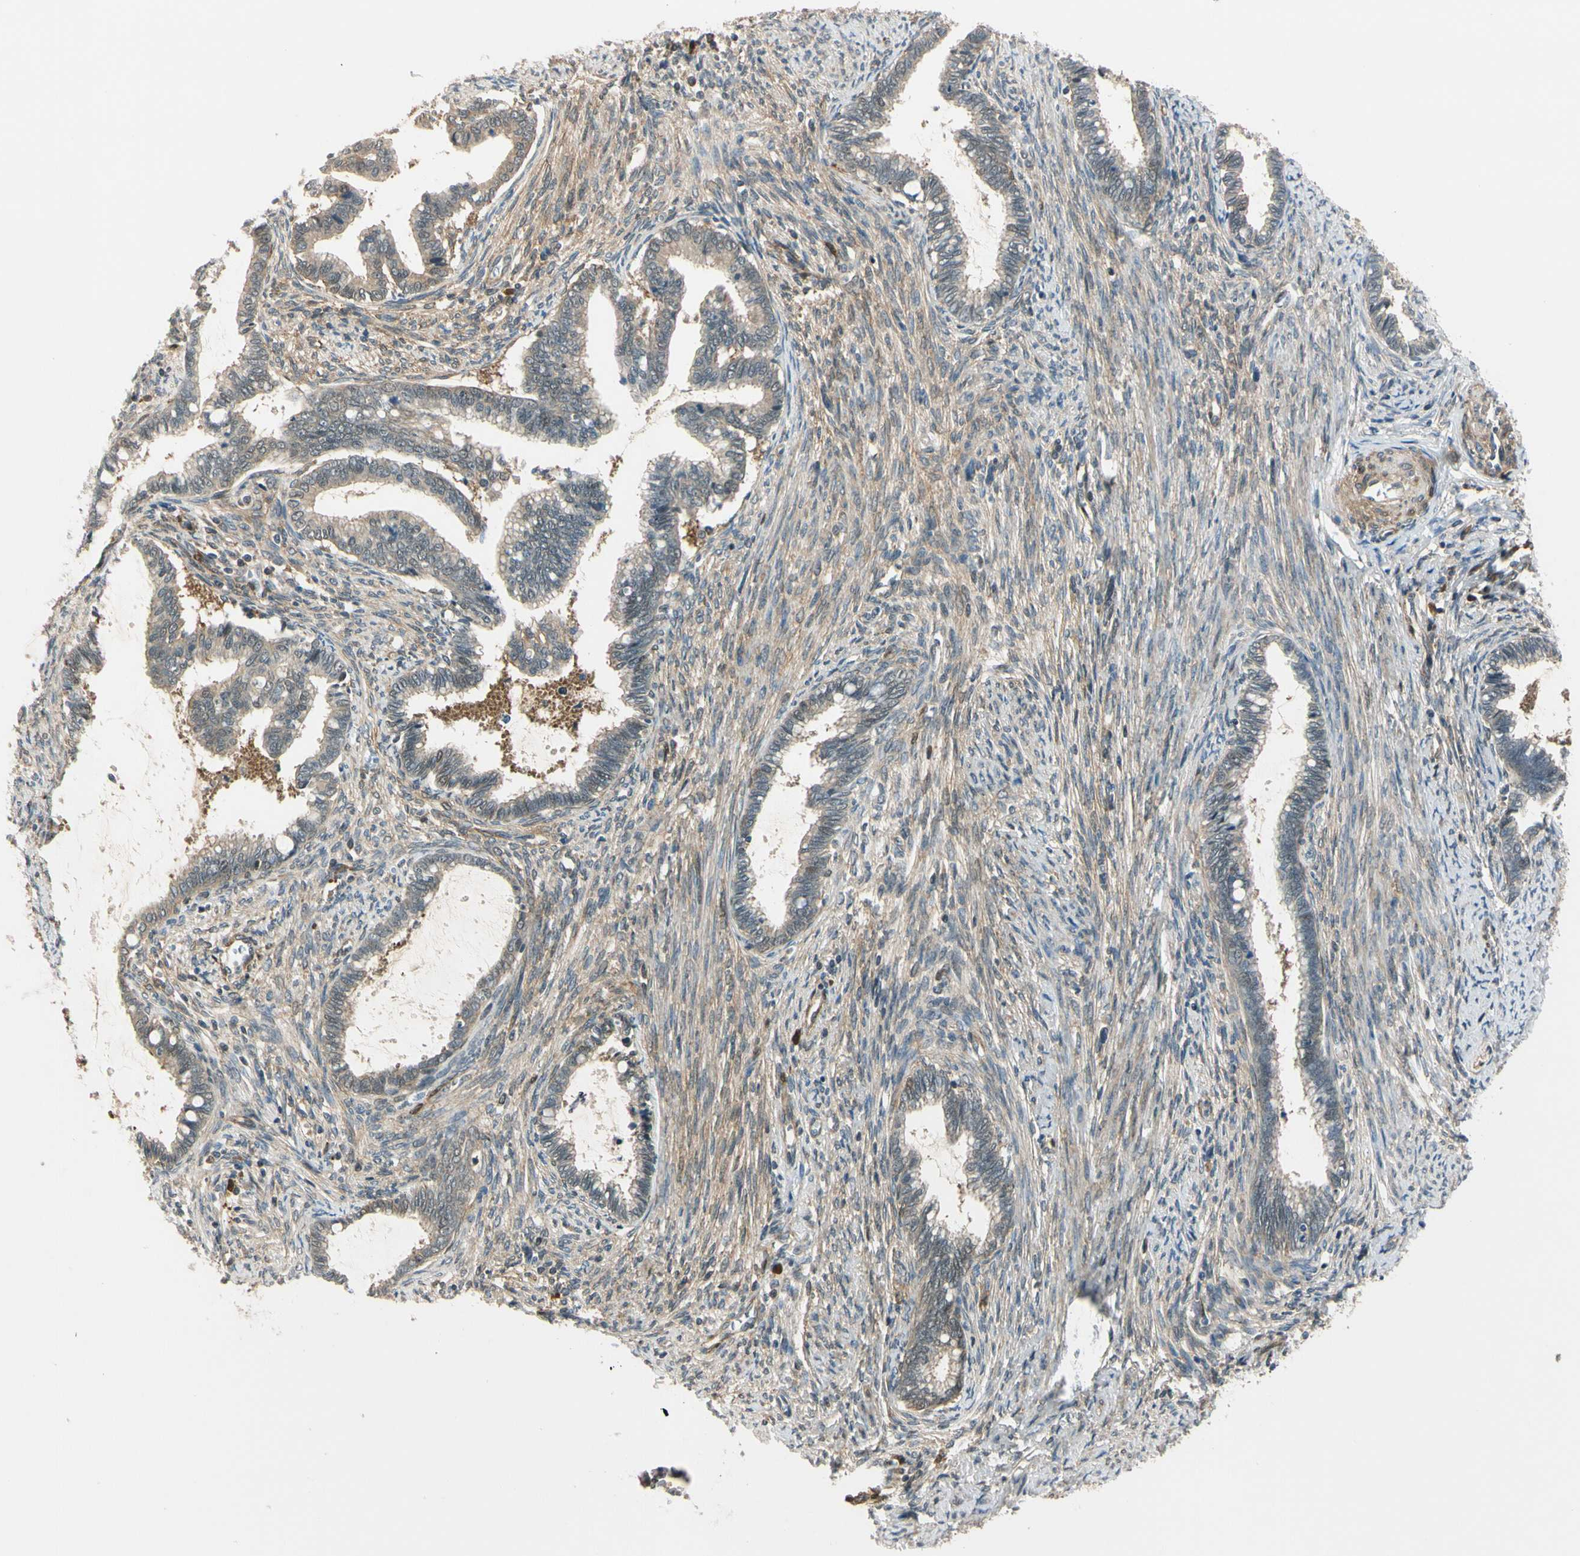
{"staining": {"intensity": "weak", "quantity": ">75%", "location": "cytoplasmic/membranous"}, "tissue": "cervical cancer", "cell_type": "Tumor cells", "image_type": "cancer", "snomed": [{"axis": "morphology", "description": "Adenocarcinoma, NOS"}, {"axis": "topography", "description": "Cervix"}], "caption": "Cervical adenocarcinoma was stained to show a protein in brown. There is low levels of weak cytoplasmic/membranous positivity in approximately >75% of tumor cells.", "gene": "RASGRF1", "patient": {"sex": "female", "age": 44}}